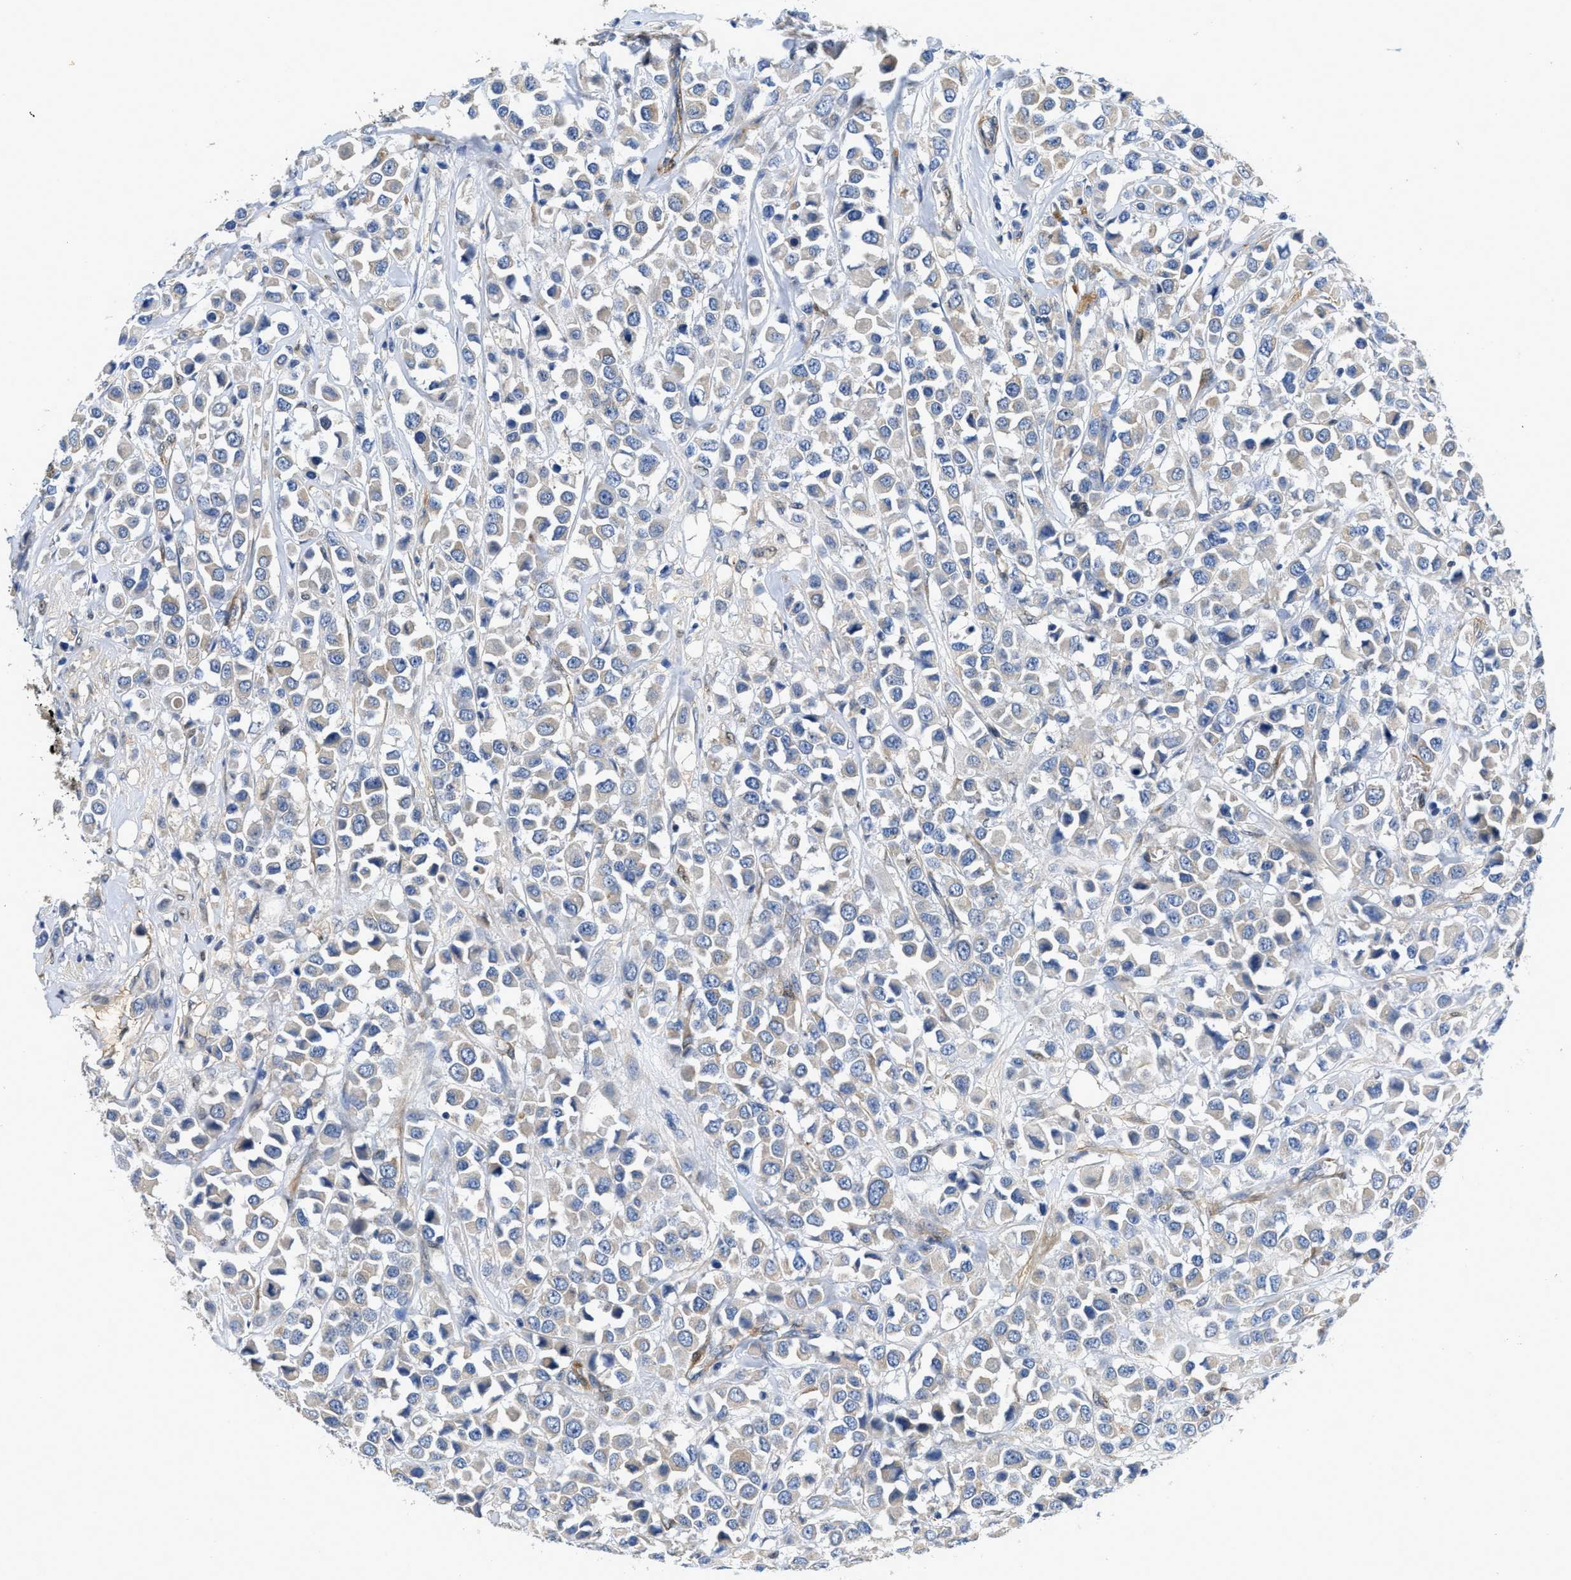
{"staining": {"intensity": "negative", "quantity": "none", "location": "none"}, "tissue": "breast cancer", "cell_type": "Tumor cells", "image_type": "cancer", "snomed": [{"axis": "morphology", "description": "Duct carcinoma"}, {"axis": "topography", "description": "Breast"}], "caption": "Immunohistochemistry of human breast cancer (infiltrating ductal carcinoma) reveals no expression in tumor cells.", "gene": "RAPH1", "patient": {"sex": "female", "age": 61}}